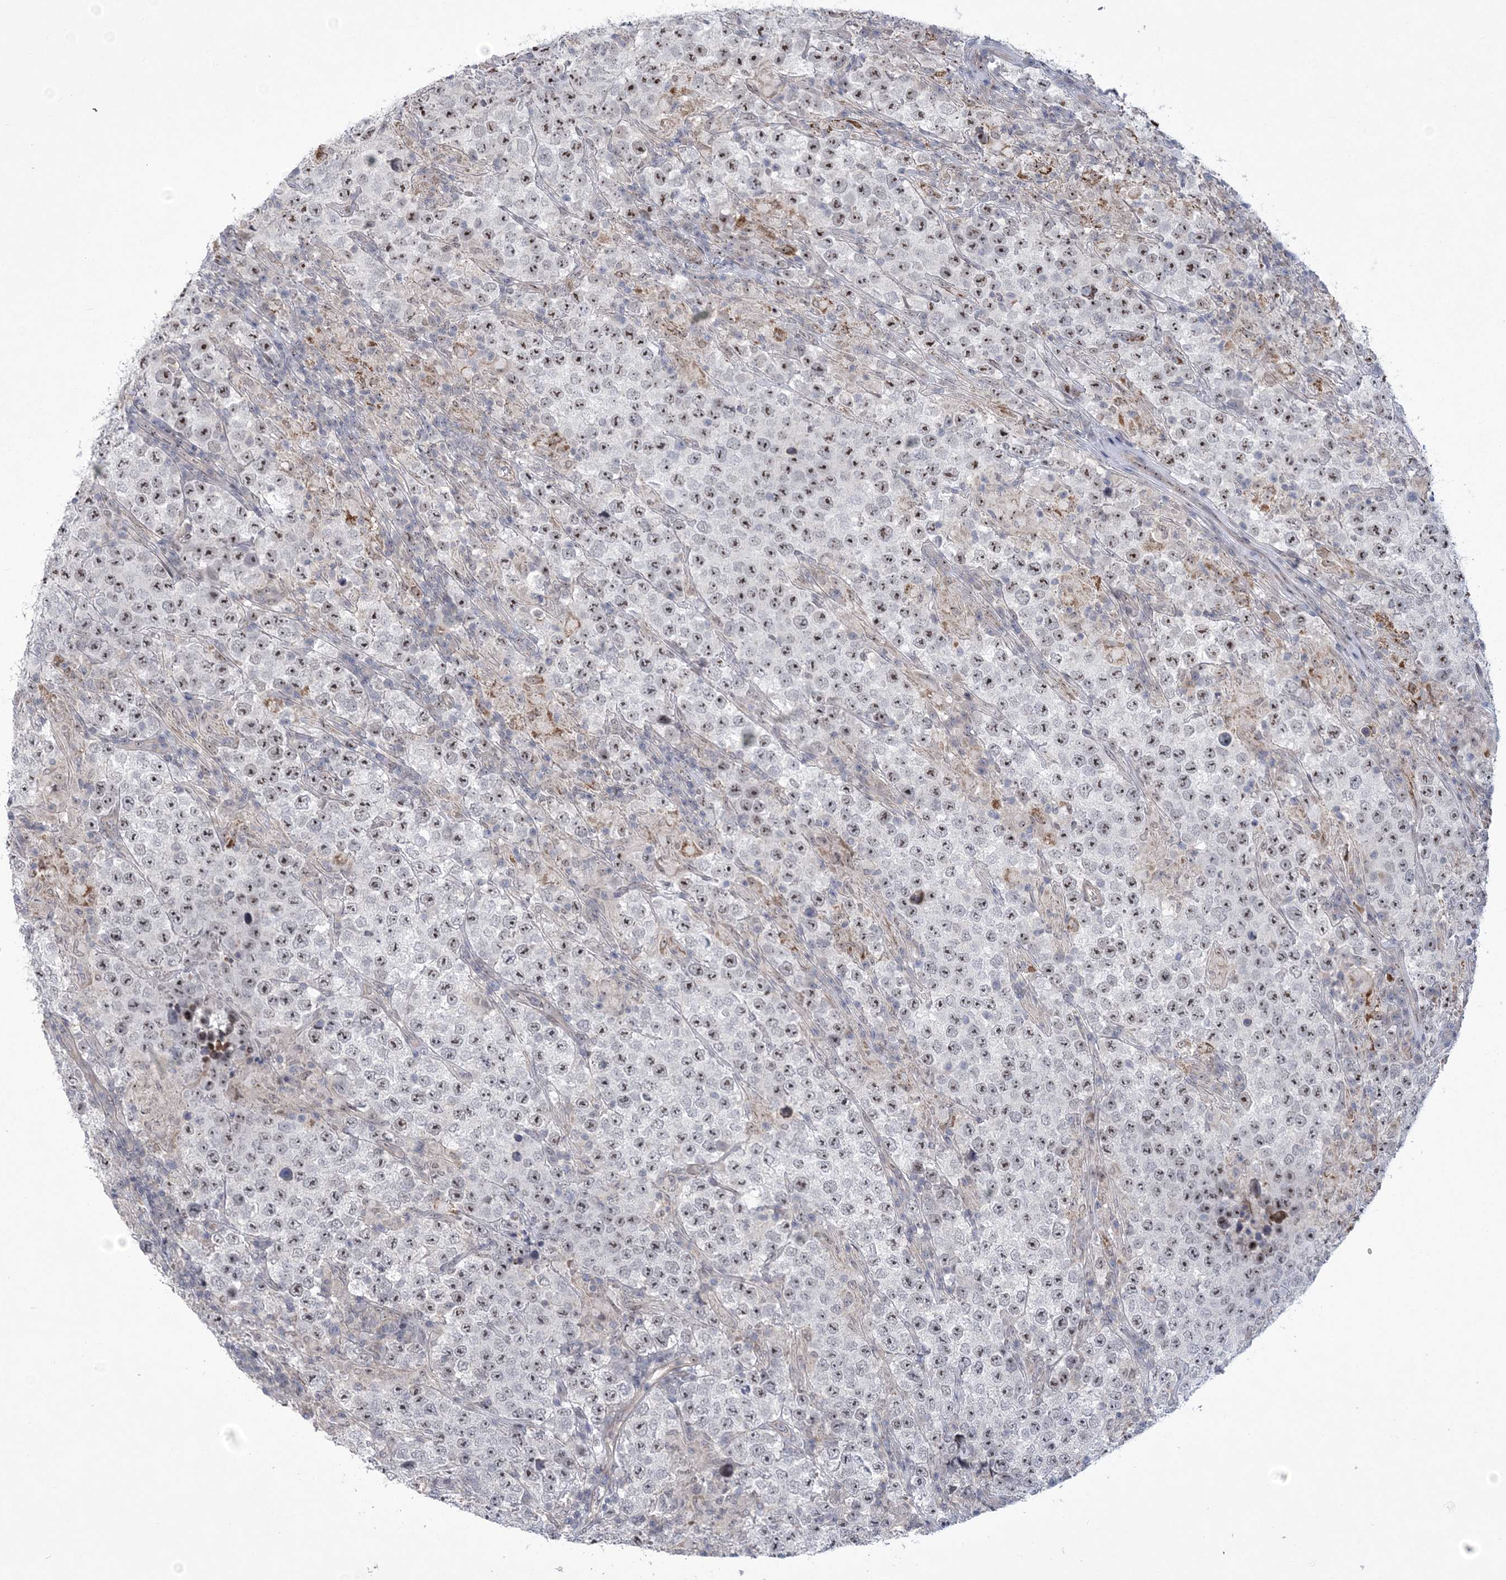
{"staining": {"intensity": "moderate", "quantity": "25%-75%", "location": "nuclear"}, "tissue": "testis cancer", "cell_type": "Tumor cells", "image_type": "cancer", "snomed": [{"axis": "morphology", "description": "Normal tissue, NOS"}, {"axis": "morphology", "description": "Urothelial carcinoma, High grade"}, {"axis": "morphology", "description": "Seminoma, NOS"}, {"axis": "morphology", "description": "Carcinoma, Embryonal, NOS"}, {"axis": "topography", "description": "Urinary bladder"}, {"axis": "topography", "description": "Testis"}], "caption": "Immunohistochemistry (IHC) photomicrograph of neoplastic tissue: human testis cancer (high-grade urothelial carcinoma) stained using IHC demonstrates medium levels of moderate protein expression localized specifically in the nuclear of tumor cells, appearing as a nuclear brown color.", "gene": "HOMEZ", "patient": {"sex": "male", "age": 41}}